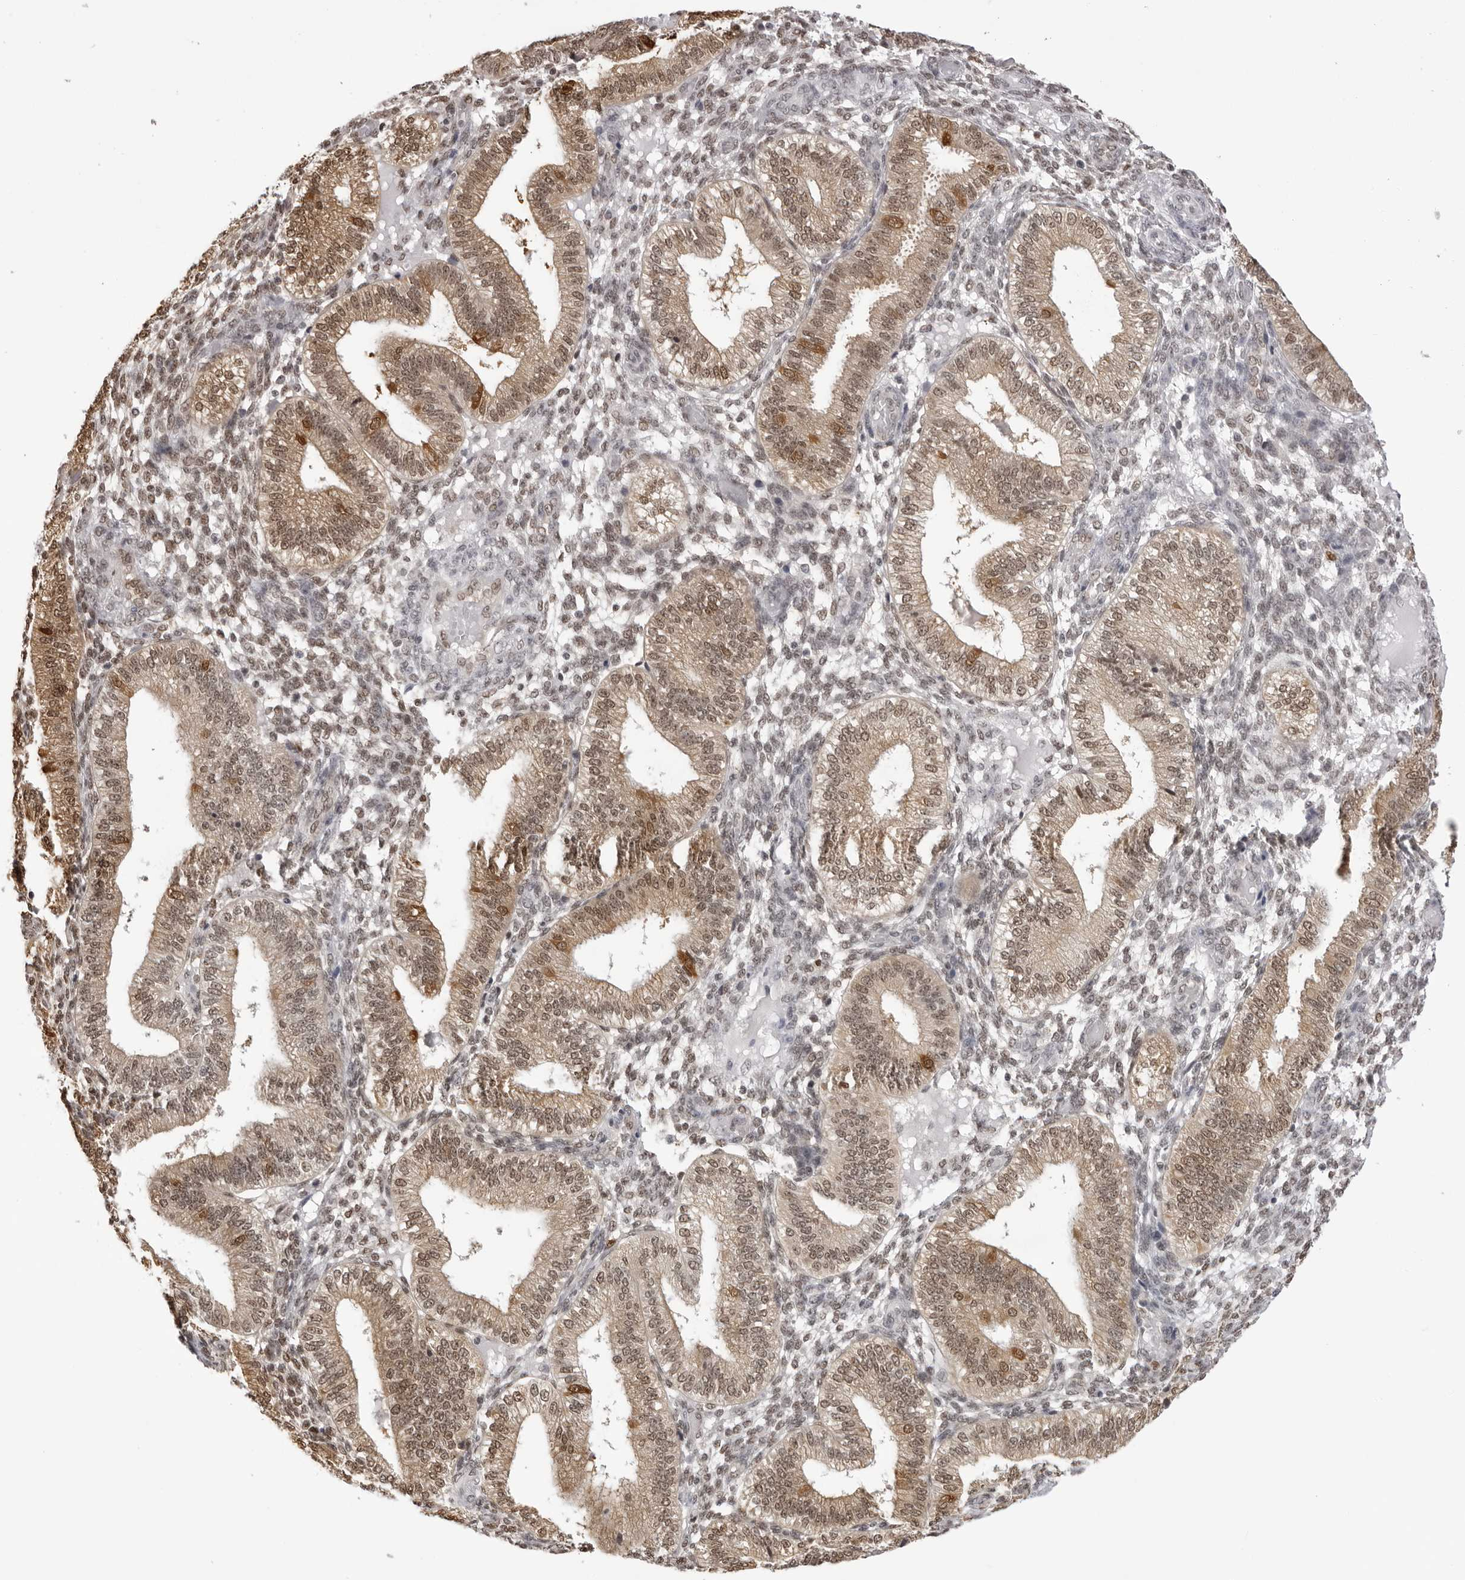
{"staining": {"intensity": "moderate", "quantity": "25%-75%", "location": "nuclear"}, "tissue": "endometrium", "cell_type": "Cells in endometrial stroma", "image_type": "normal", "snomed": [{"axis": "morphology", "description": "Normal tissue, NOS"}, {"axis": "topography", "description": "Endometrium"}], "caption": "The histopathology image shows staining of normal endometrium, revealing moderate nuclear protein expression (brown color) within cells in endometrial stroma.", "gene": "HSPA4", "patient": {"sex": "female", "age": 39}}